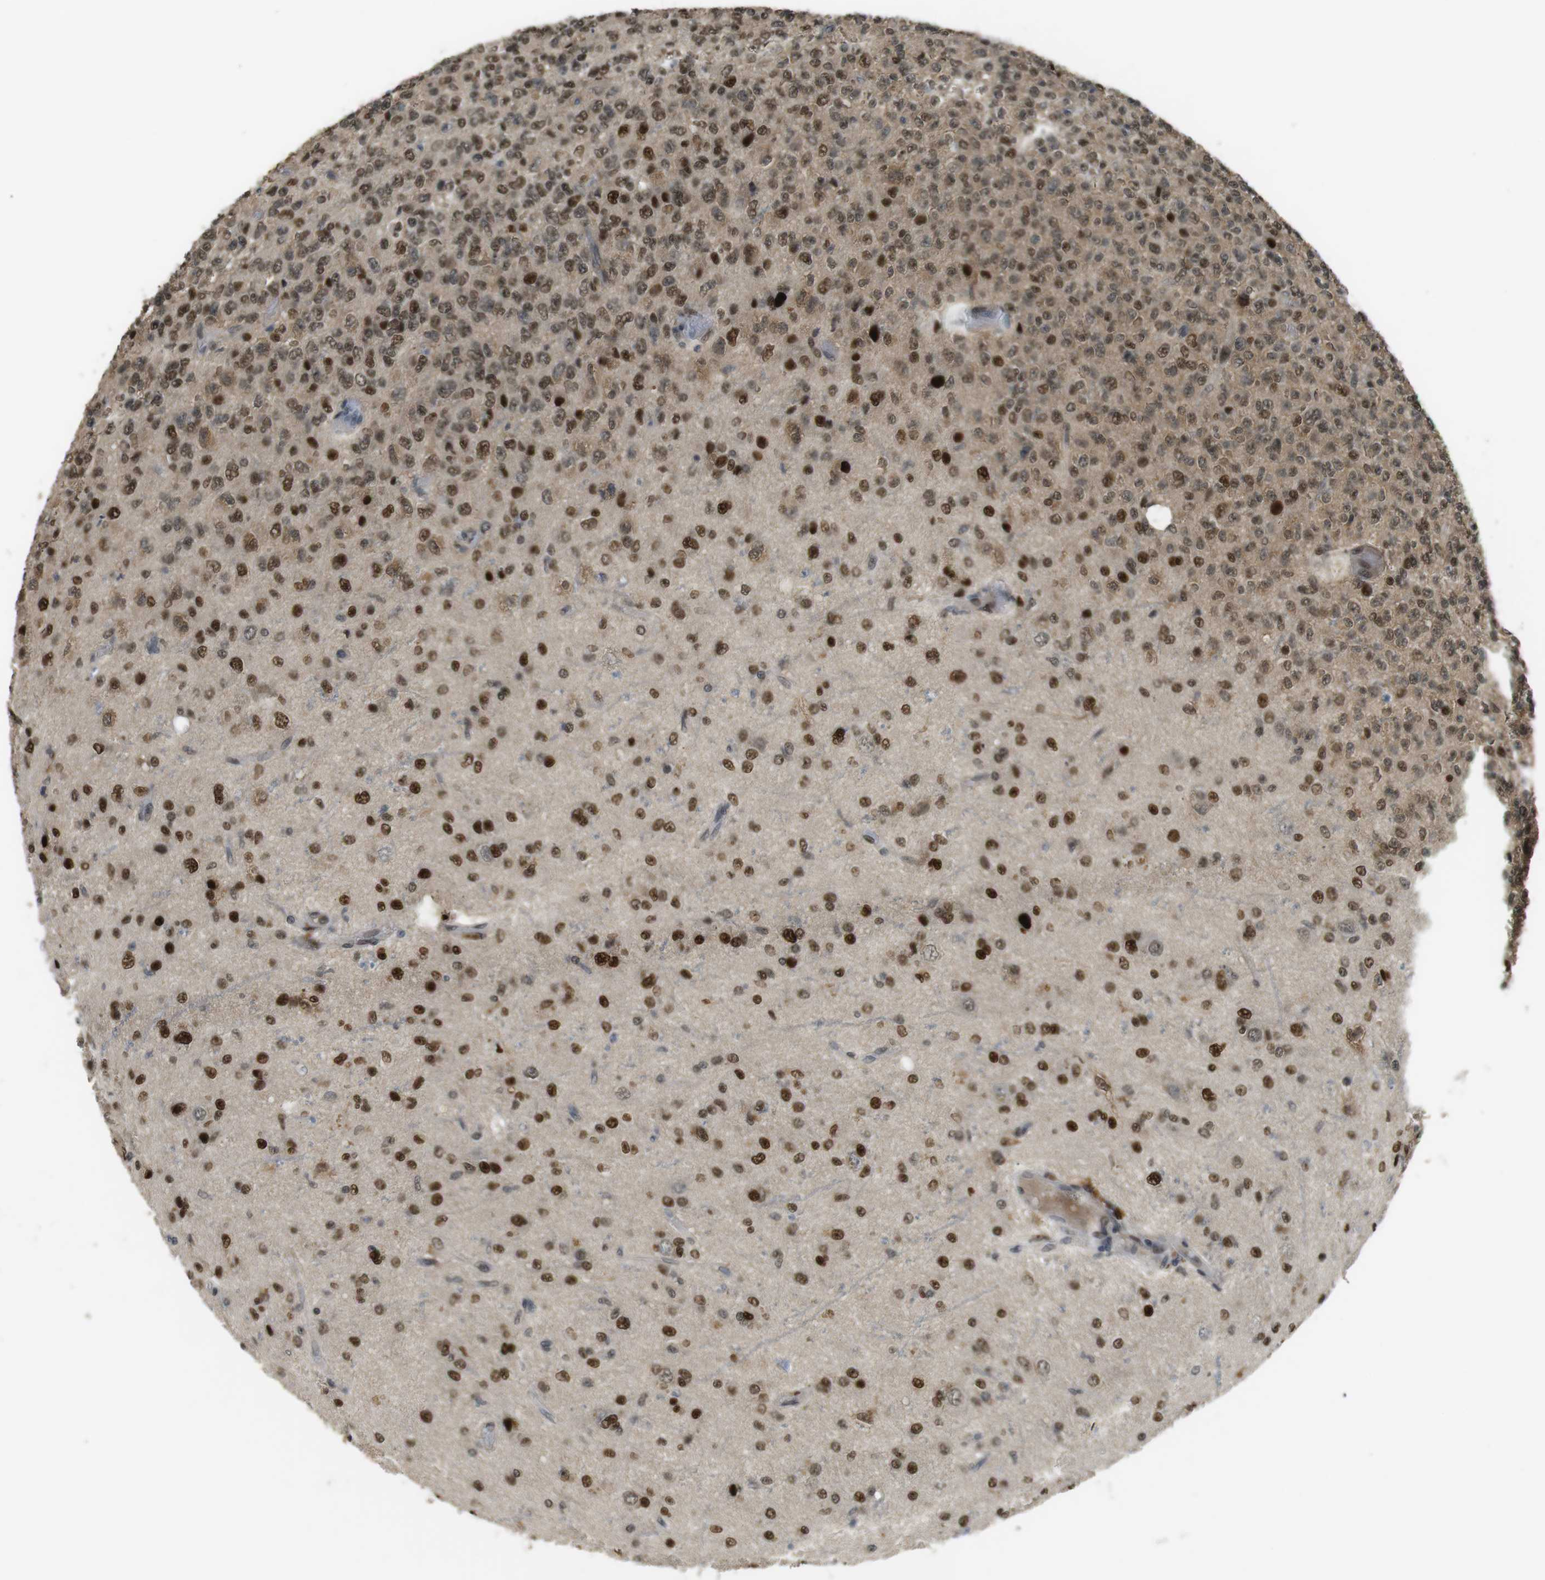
{"staining": {"intensity": "strong", "quantity": "25%-75%", "location": "nuclear"}, "tissue": "glioma", "cell_type": "Tumor cells", "image_type": "cancer", "snomed": [{"axis": "morphology", "description": "Glioma, malignant, High grade"}, {"axis": "topography", "description": "pancreas cauda"}], "caption": "Glioma was stained to show a protein in brown. There is high levels of strong nuclear staining in about 25%-75% of tumor cells.", "gene": "ORAI3", "patient": {"sex": "male", "age": 60}}